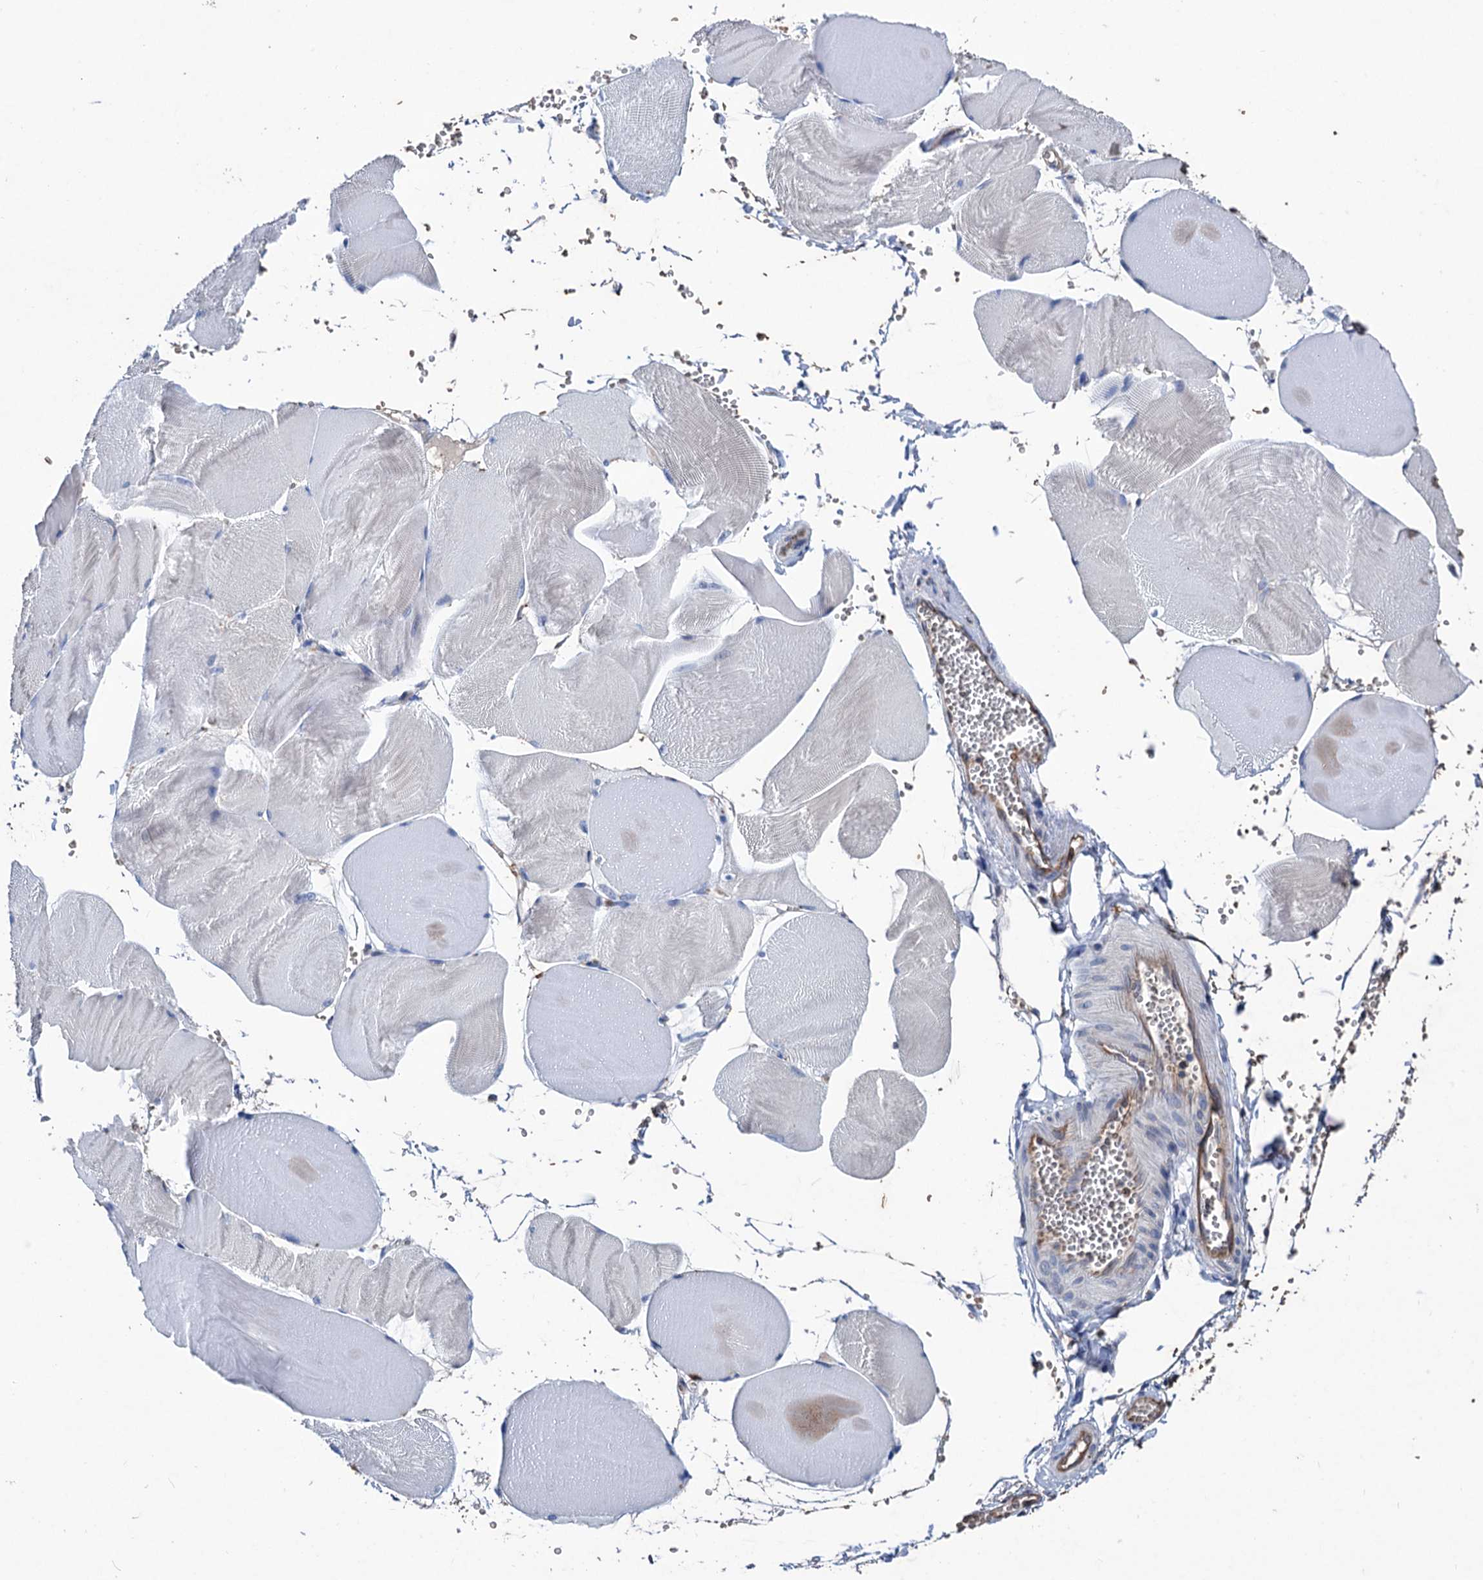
{"staining": {"intensity": "negative", "quantity": "none", "location": "none"}, "tissue": "skeletal muscle", "cell_type": "Myocytes", "image_type": "normal", "snomed": [{"axis": "morphology", "description": "Normal tissue, NOS"}, {"axis": "morphology", "description": "Basal cell carcinoma"}, {"axis": "topography", "description": "Skeletal muscle"}], "caption": "A high-resolution photomicrograph shows IHC staining of normal skeletal muscle, which exhibits no significant positivity in myocytes. The staining is performed using DAB brown chromogen with nuclei counter-stained in using hematoxylin.", "gene": "STING1", "patient": {"sex": "female", "age": 64}}